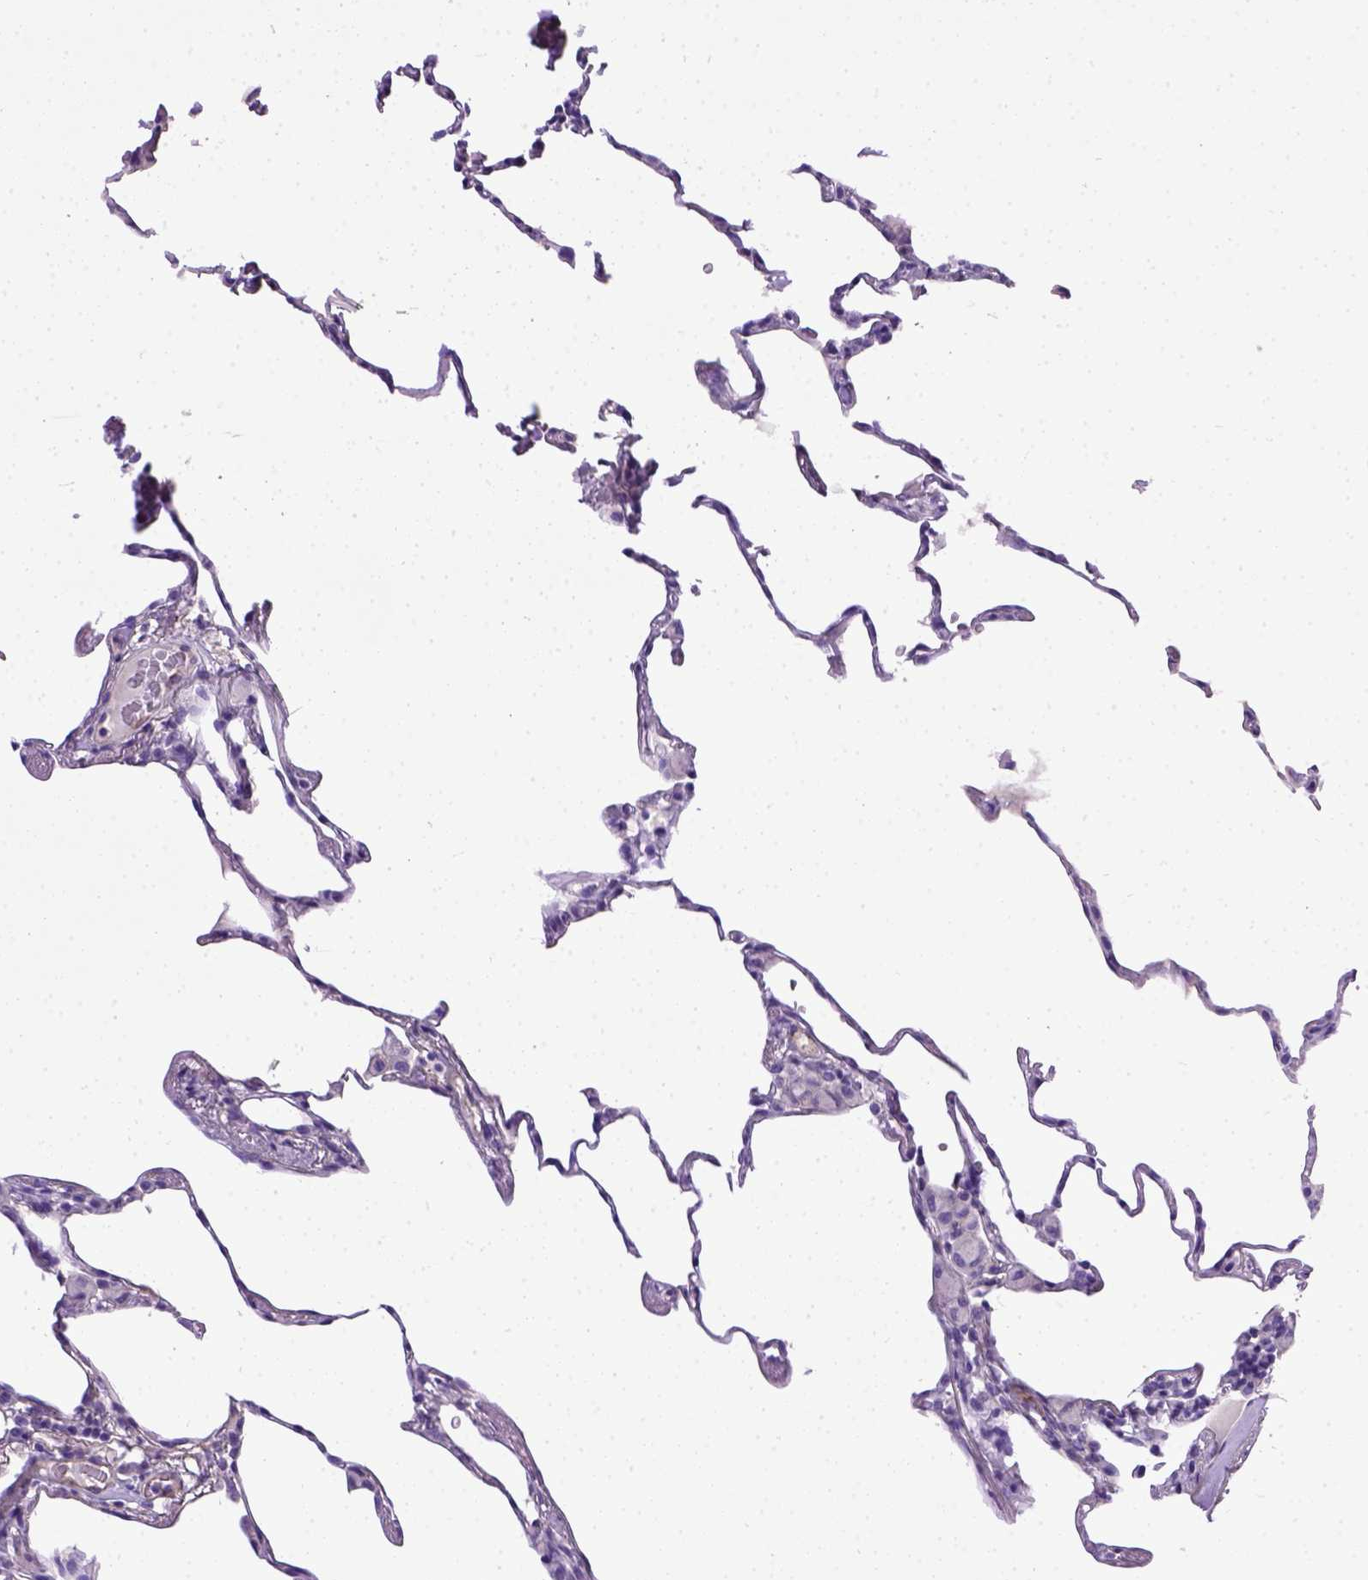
{"staining": {"intensity": "negative", "quantity": "none", "location": "none"}, "tissue": "lung", "cell_type": "Alveolar cells", "image_type": "normal", "snomed": [{"axis": "morphology", "description": "Normal tissue, NOS"}, {"axis": "topography", "description": "Lung"}], "caption": "IHC photomicrograph of normal lung: lung stained with DAB demonstrates no significant protein positivity in alveolar cells. (DAB (3,3'-diaminobenzidine) IHC visualized using brightfield microscopy, high magnification).", "gene": "ENG", "patient": {"sex": "female", "age": 57}}